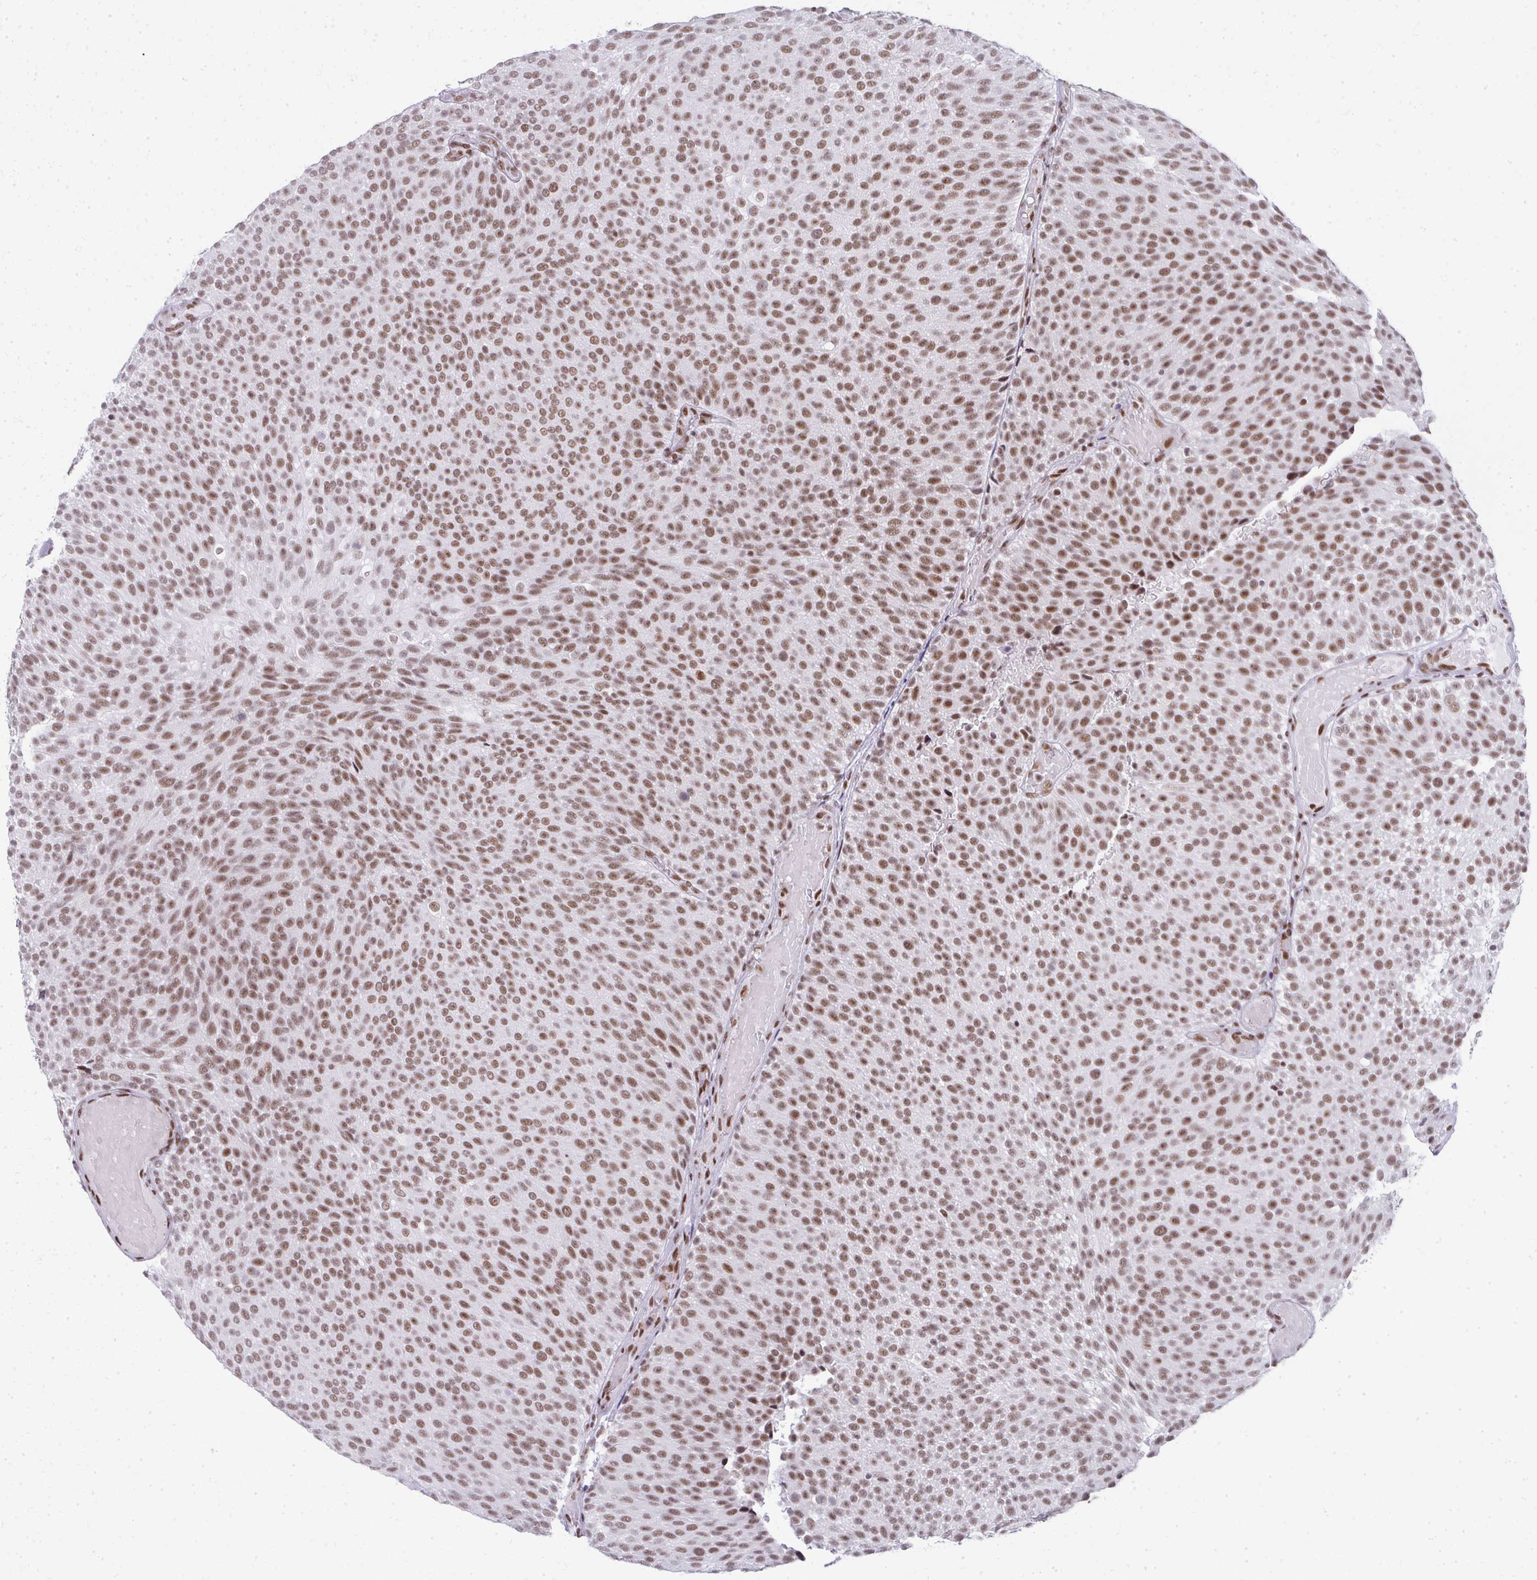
{"staining": {"intensity": "moderate", "quantity": ">75%", "location": "nuclear"}, "tissue": "urothelial cancer", "cell_type": "Tumor cells", "image_type": "cancer", "snomed": [{"axis": "morphology", "description": "Urothelial carcinoma, Low grade"}, {"axis": "topography", "description": "Urinary bladder"}], "caption": "Protein expression analysis of urothelial cancer shows moderate nuclear positivity in about >75% of tumor cells. (DAB IHC, brown staining for protein, blue staining for nuclei).", "gene": "CREBBP", "patient": {"sex": "male", "age": 78}}